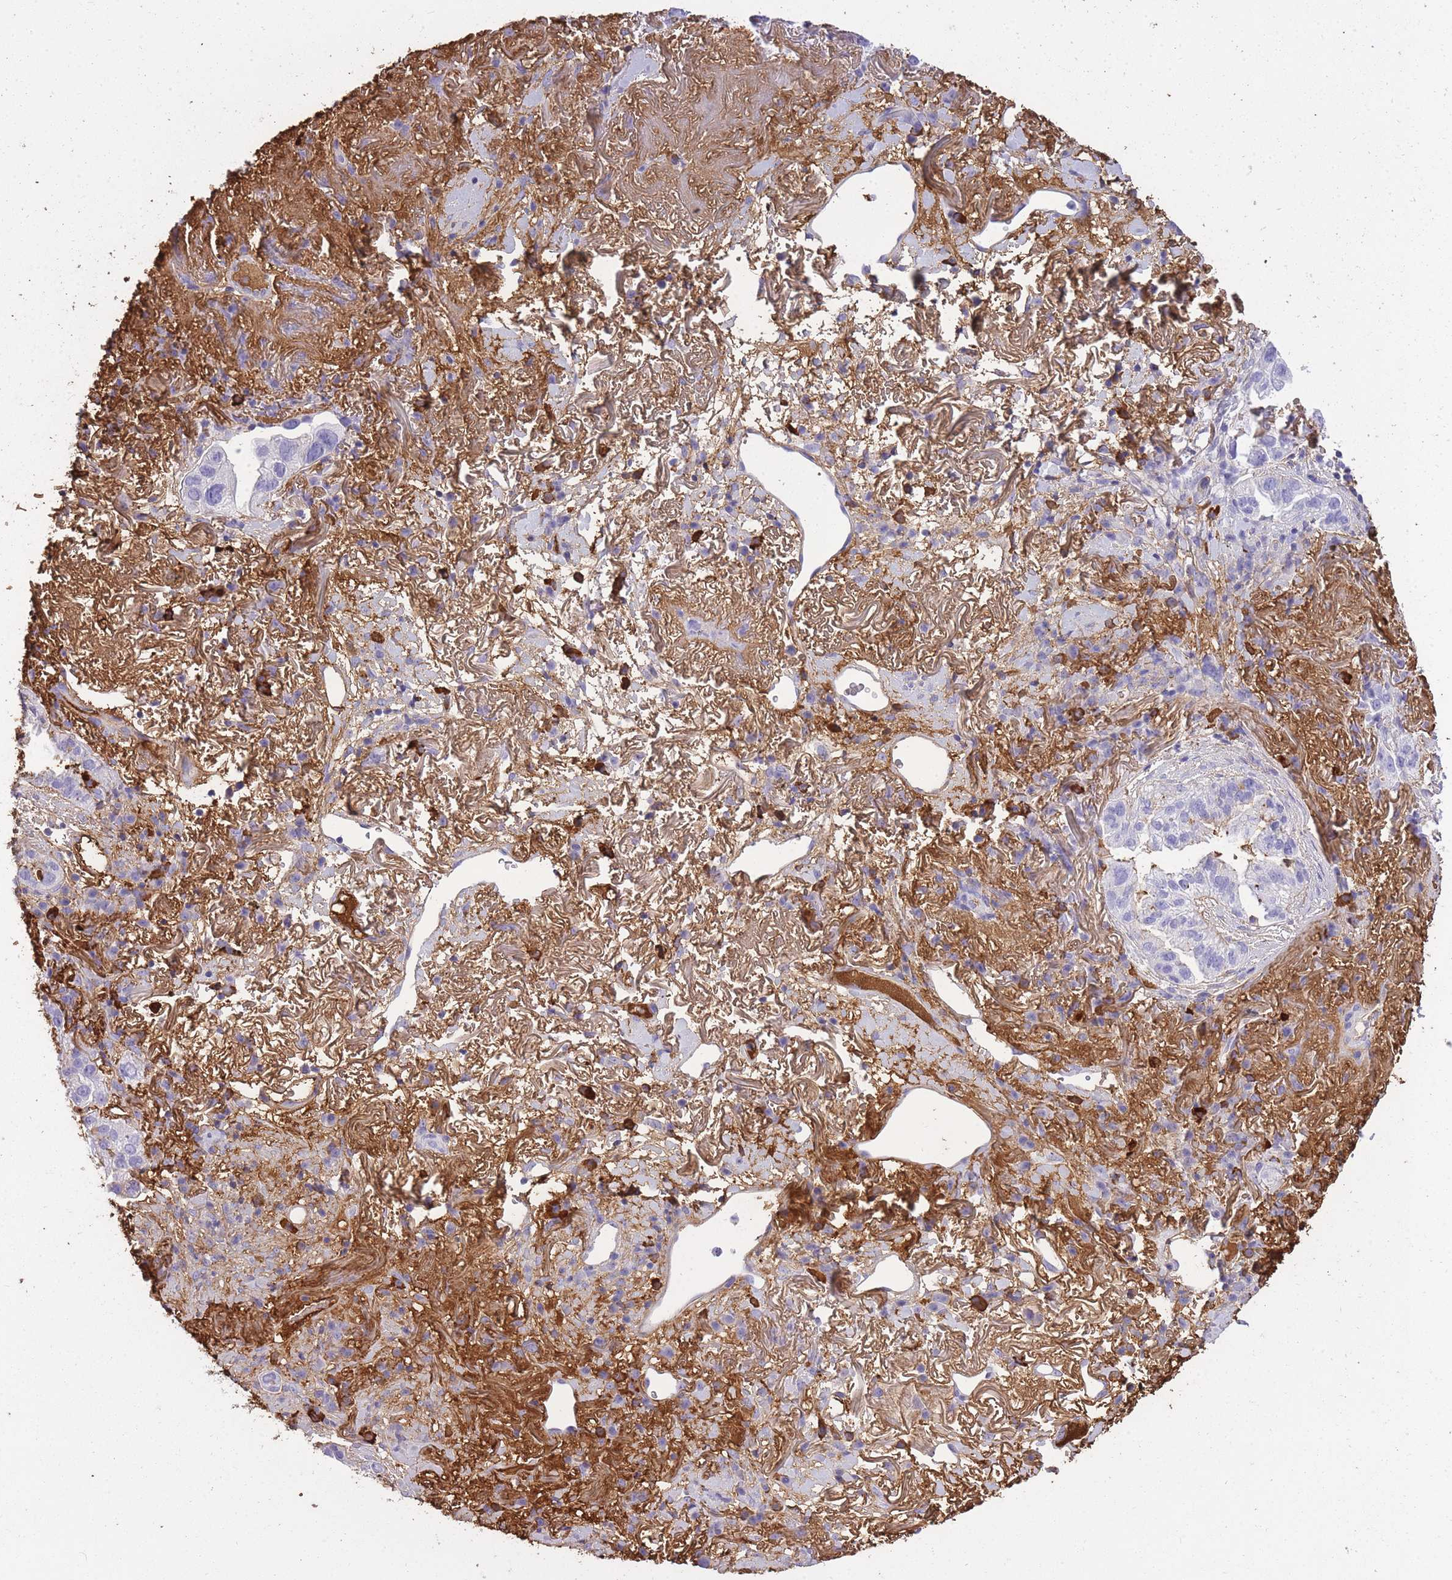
{"staining": {"intensity": "negative", "quantity": "none", "location": "none"}, "tissue": "lung cancer", "cell_type": "Tumor cells", "image_type": "cancer", "snomed": [{"axis": "morphology", "description": "Adenocarcinoma, NOS"}, {"axis": "topography", "description": "Lung"}], "caption": "An image of lung cancer stained for a protein shows no brown staining in tumor cells.", "gene": "IGKV1D-42", "patient": {"sex": "female", "age": 69}}